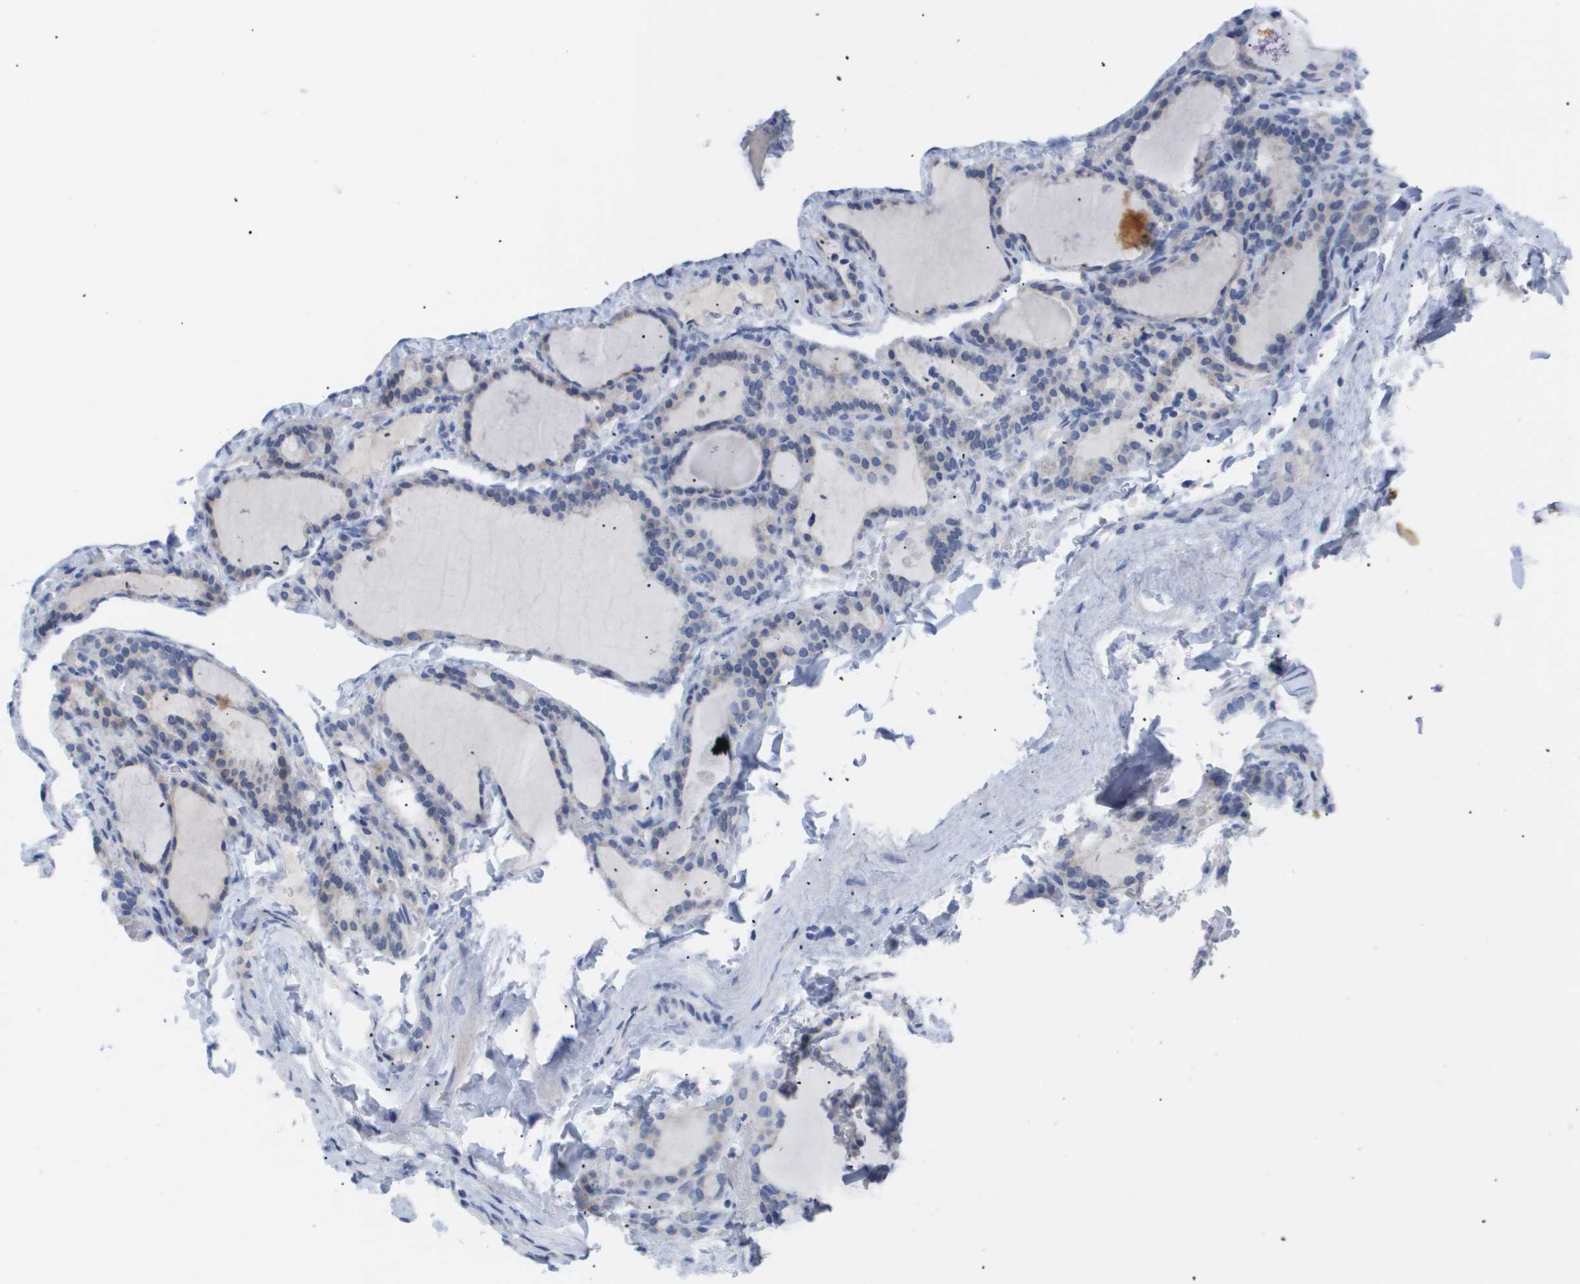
{"staining": {"intensity": "negative", "quantity": "none", "location": "none"}, "tissue": "thyroid gland", "cell_type": "Glandular cells", "image_type": "normal", "snomed": [{"axis": "morphology", "description": "Normal tissue, NOS"}, {"axis": "topography", "description": "Thyroid gland"}], "caption": "DAB (3,3'-diaminobenzidine) immunohistochemical staining of normal human thyroid gland displays no significant expression in glandular cells.", "gene": "CAV3", "patient": {"sex": "female", "age": 28}}